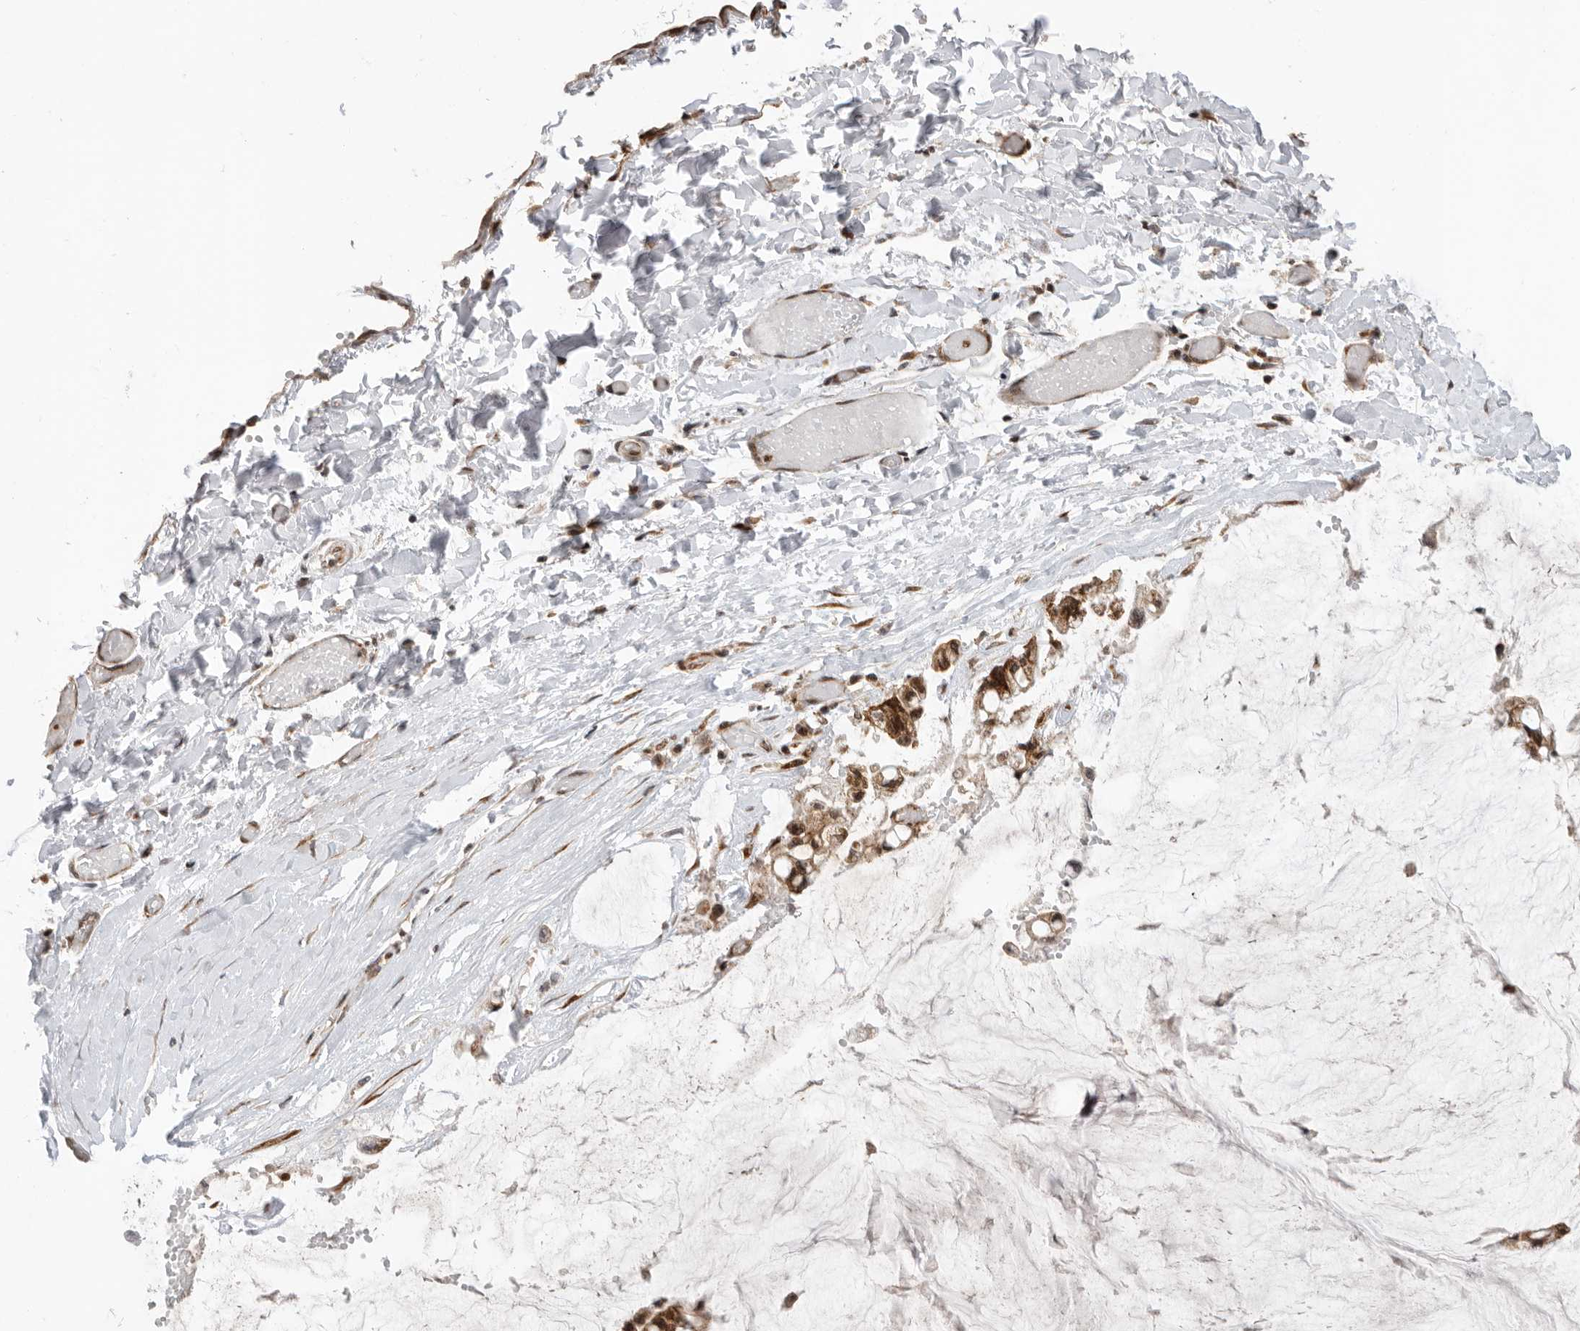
{"staining": {"intensity": "strong", "quantity": ">75%", "location": "cytoplasmic/membranous"}, "tissue": "ovarian cancer", "cell_type": "Tumor cells", "image_type": "cancer", "snomed": [{"axis": "morphology", "description": "Cystadenocarcinoma, mucinous, NOS"}, {"axis": "topography", "description": "Ovary"}], "caption": "Immunohistochemical staining of ovarian mucinous cystadenocarcinoma exhibits high levels of strong cytoplasmic/membranous protein expression in approximately >75% of tumor cells.", "gene": "FZD3", "patient": {"sex": "female", "age": 39}}